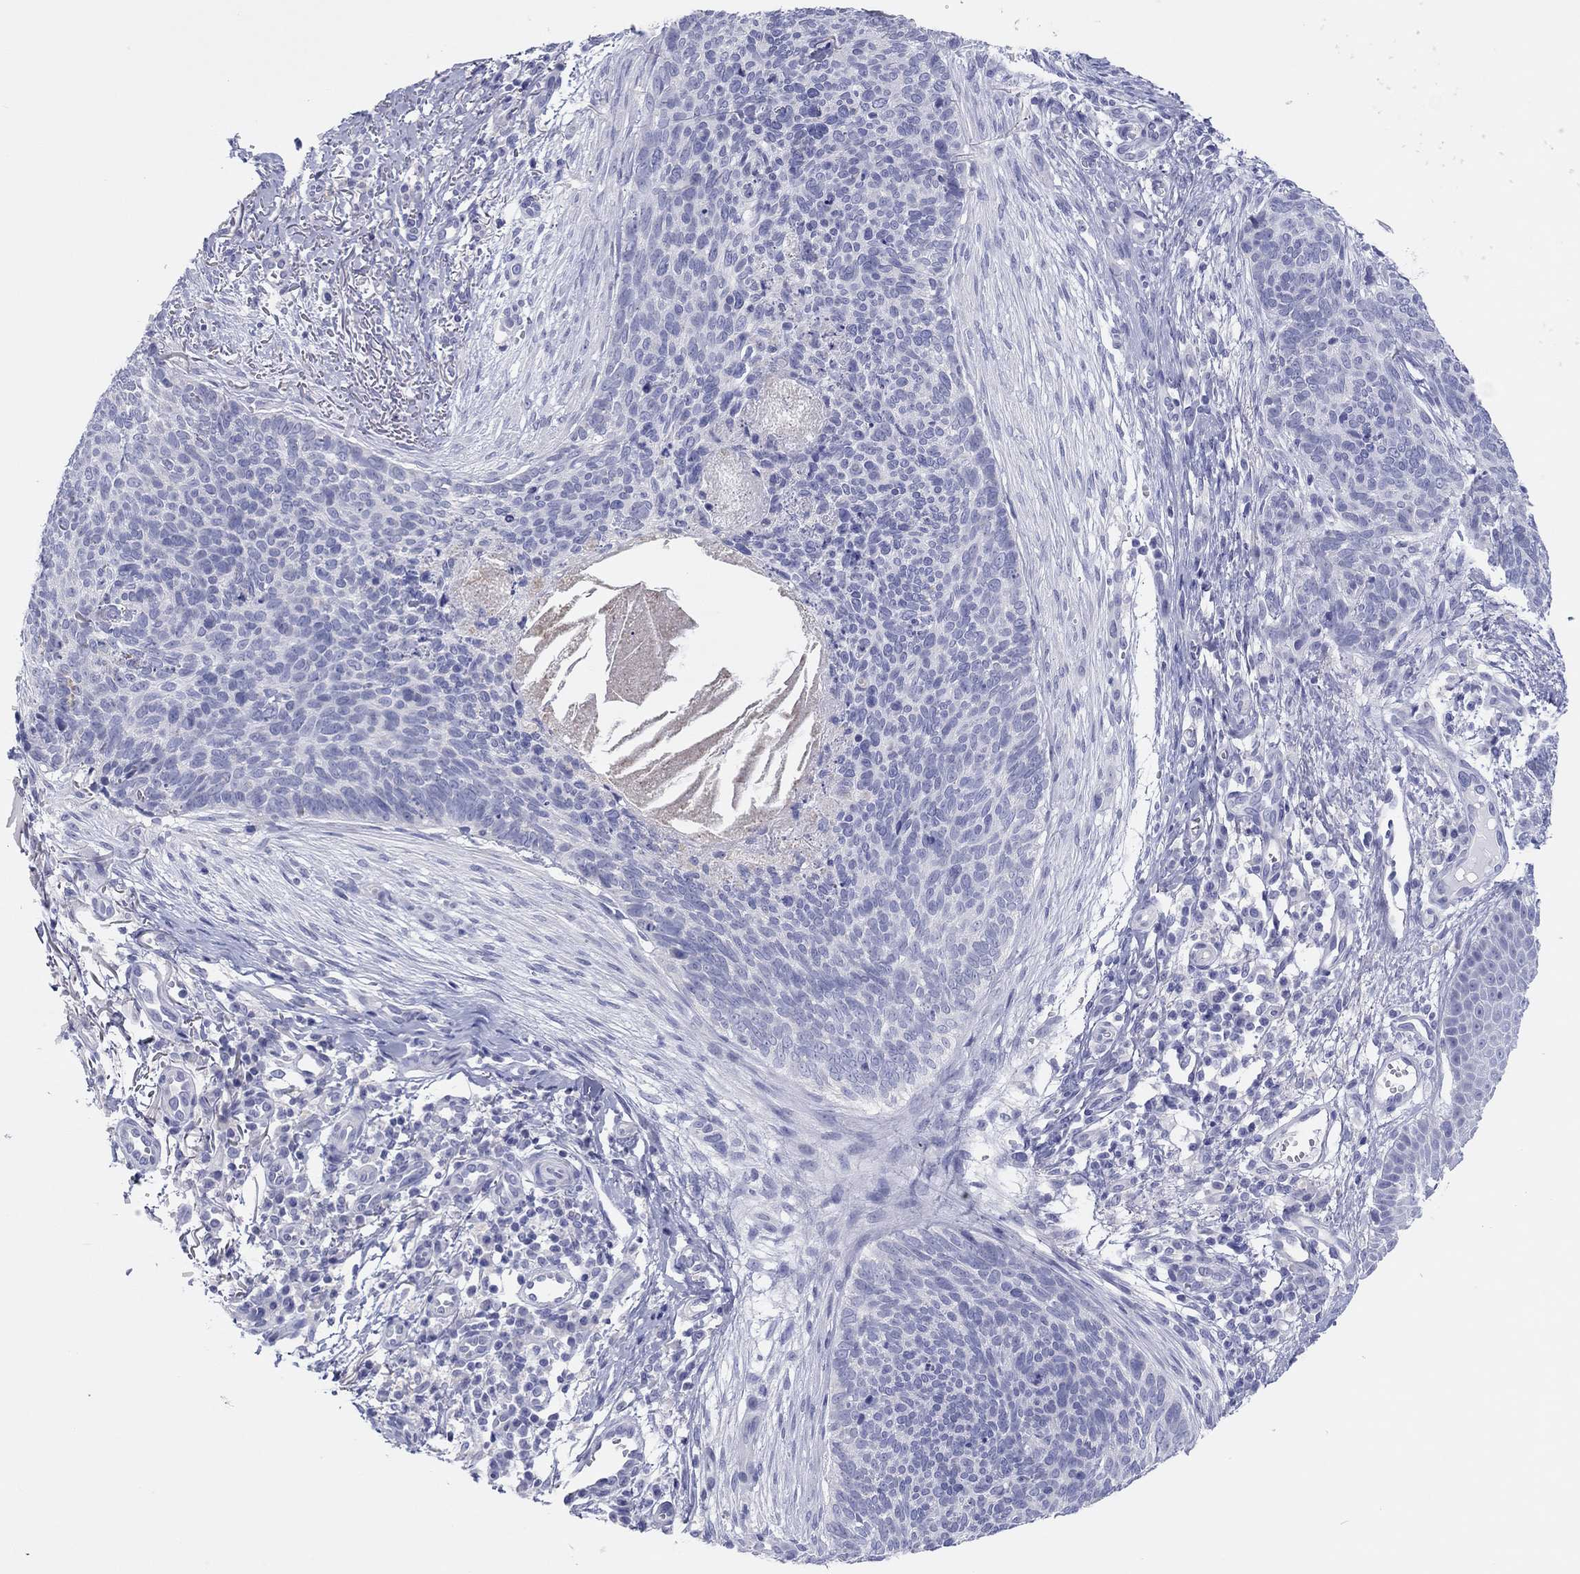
{"staining": {"intensity": "negative", "quantity": "none", "location": "none"}, "tissue": "skin cancer", "cell_type": "Tumor cells", "image_type": "cancer", "snomed": [{"axis": "morphology", "description": "Basal cell carcinoma"}, {"axis": "topography", "description": "Skin"}], "caption": "Immunohistochemical staining of human skin cancer (basal cell carcinoma) exhibits no significant expression in tumor cells. (DAB immunohistochemistry with hematoxylin counter stain).", "gene": "ERICH3", "patient": {"sex": "male", "age": 64}}